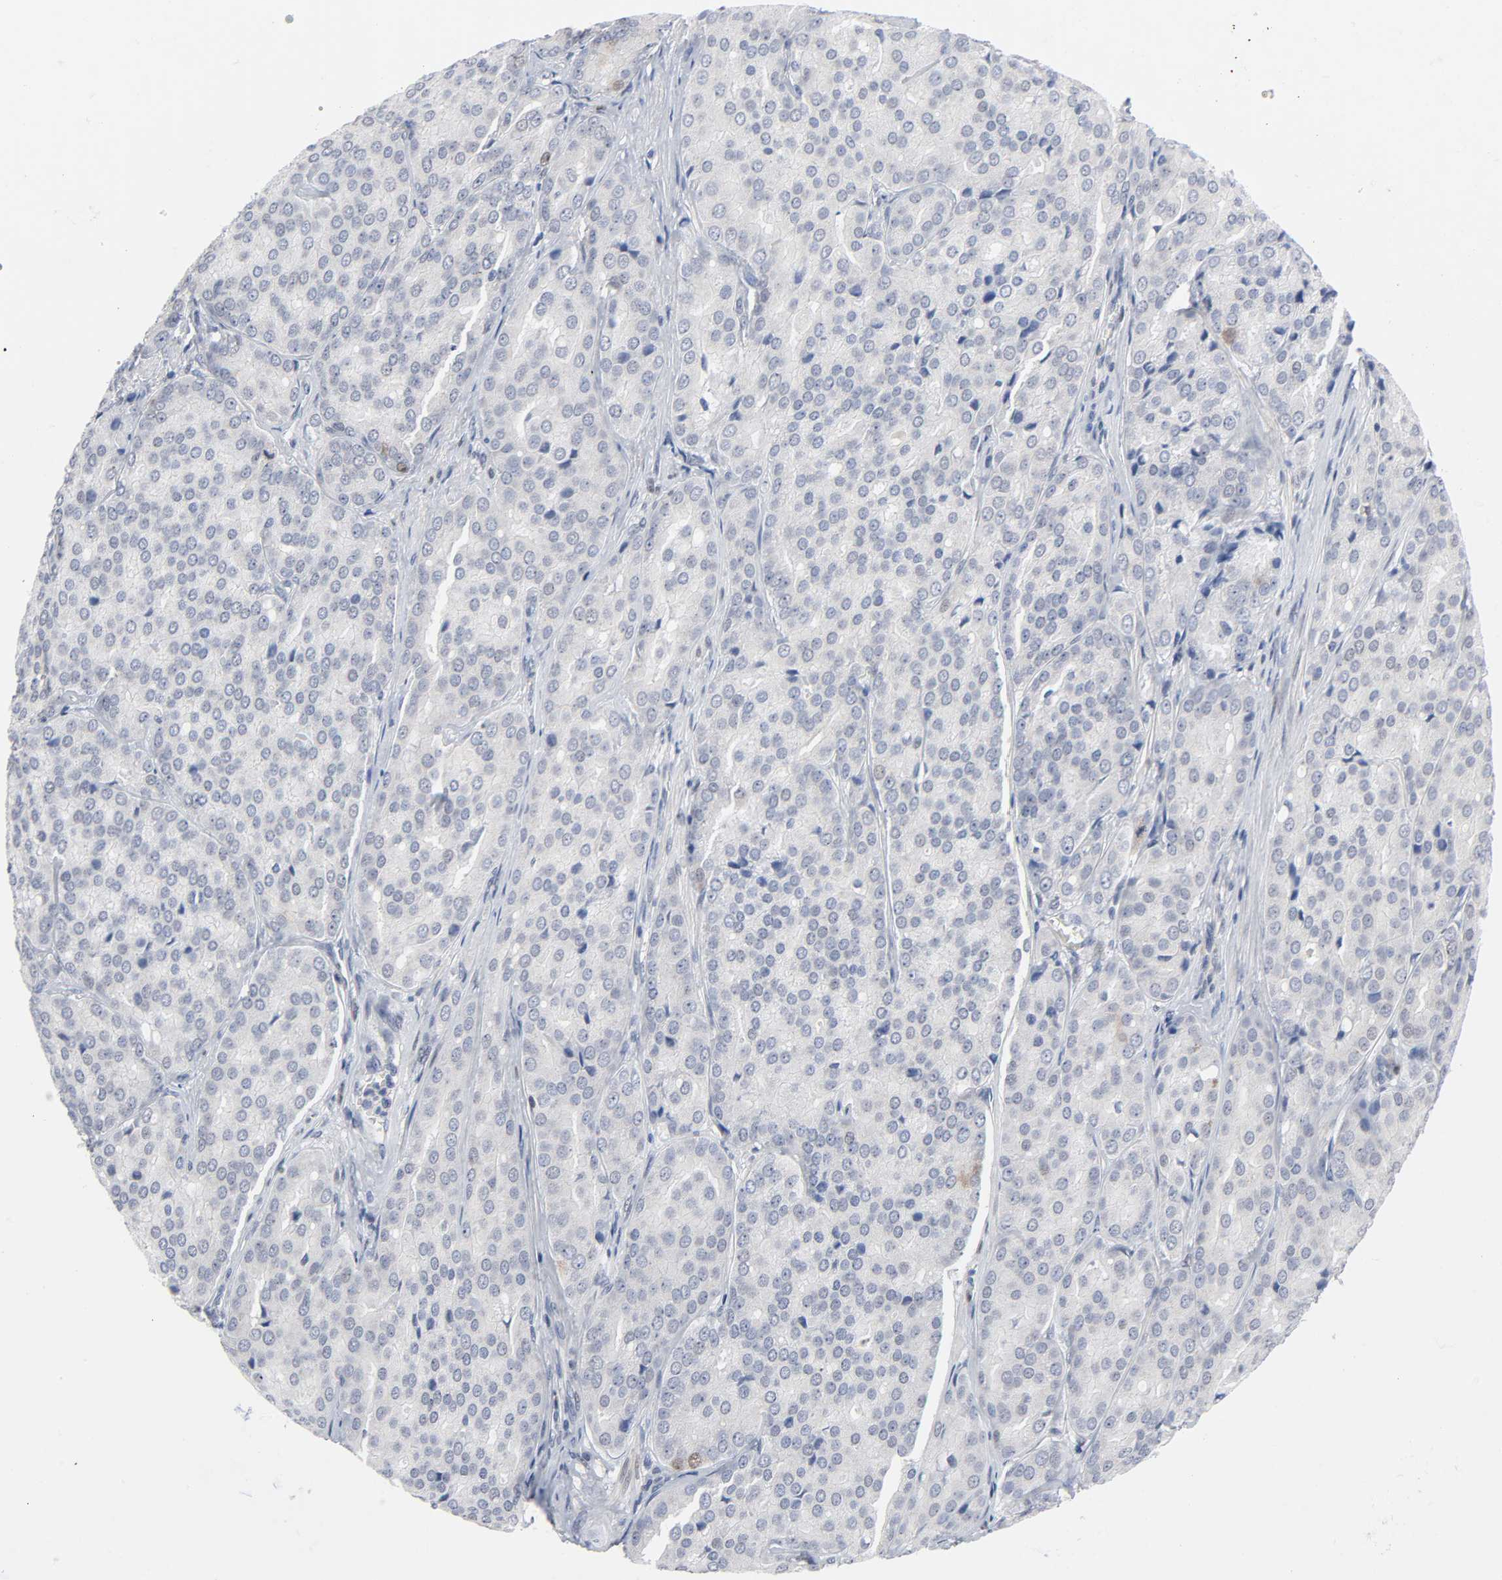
{"staining": {"intensity": "negative", "quantity": "none", "location": "none"}, "tissue": "prostate cancer", "cell_type": "Tumor cells", "image_type": "cancer", "snomed": [{"axis": "morphology", "description": "Adenocarcinoma, High grade"}, {"axis": "topography", "description": "Prostate"}], "caption": "IHC of adenocarcinoma (high-grade) (prostate) reveals no positivity in tumor cells.", "gene": "WEE1", "patient": {"sex": "male", "age": 64}}